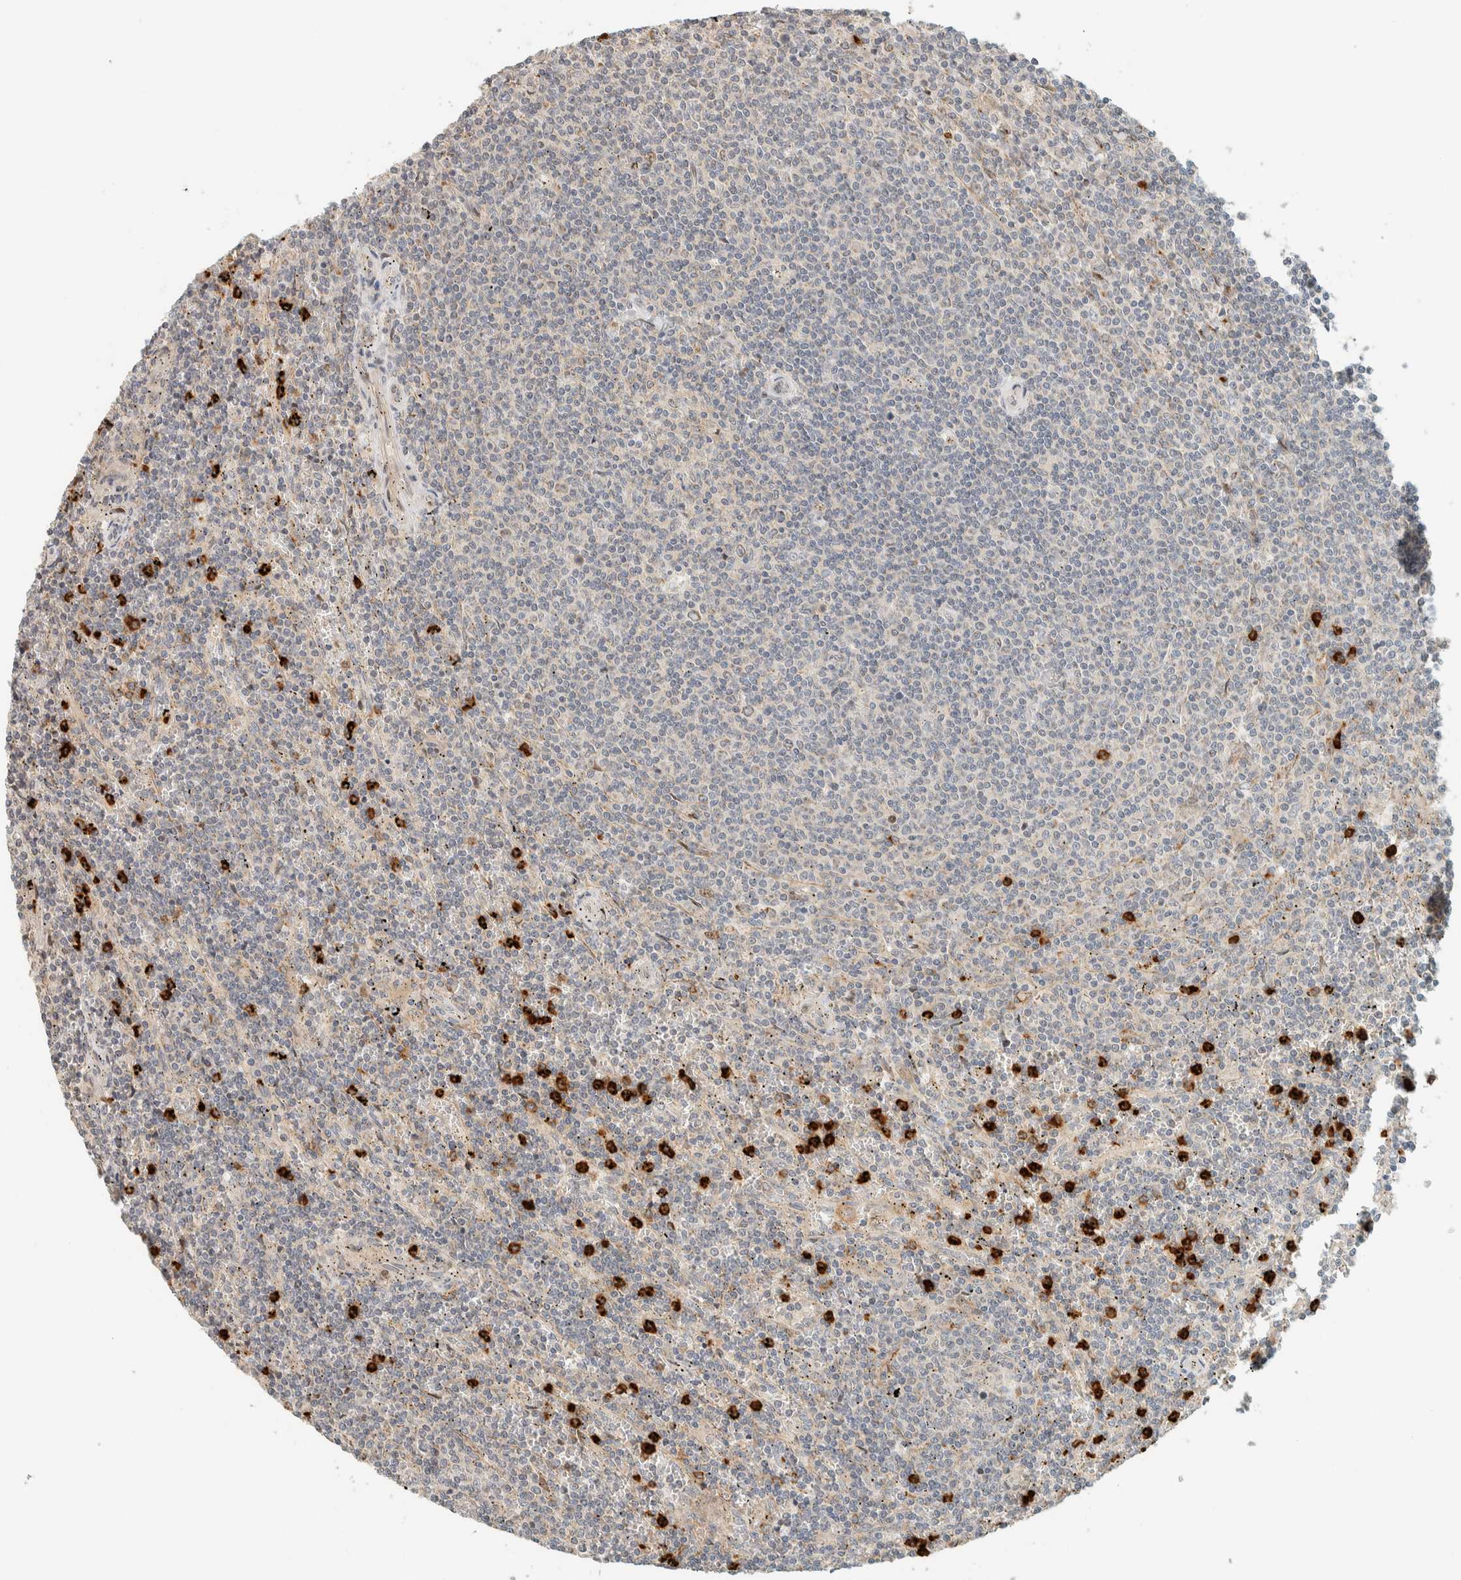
{"staining": {"intensity": "negative", "quantity": "none", "location": "none"}, "tissue": "lymphoma", "cell_type": "Tumor cells", "image_type": "cancer", "snomed": [{"axis": "morphology", "description": "Malignant lymphoma, non-Hodgkin's type, Low grade"}, {"axis": "topography", "description": "Spleen"}], "caption": "IHC of human malignant lymphoma, non-Hodgkin's type (low-grade) shows no staining in tumor cells.", "gene": "CCDC171", "patient": {"sex": "female", "age": 50}}